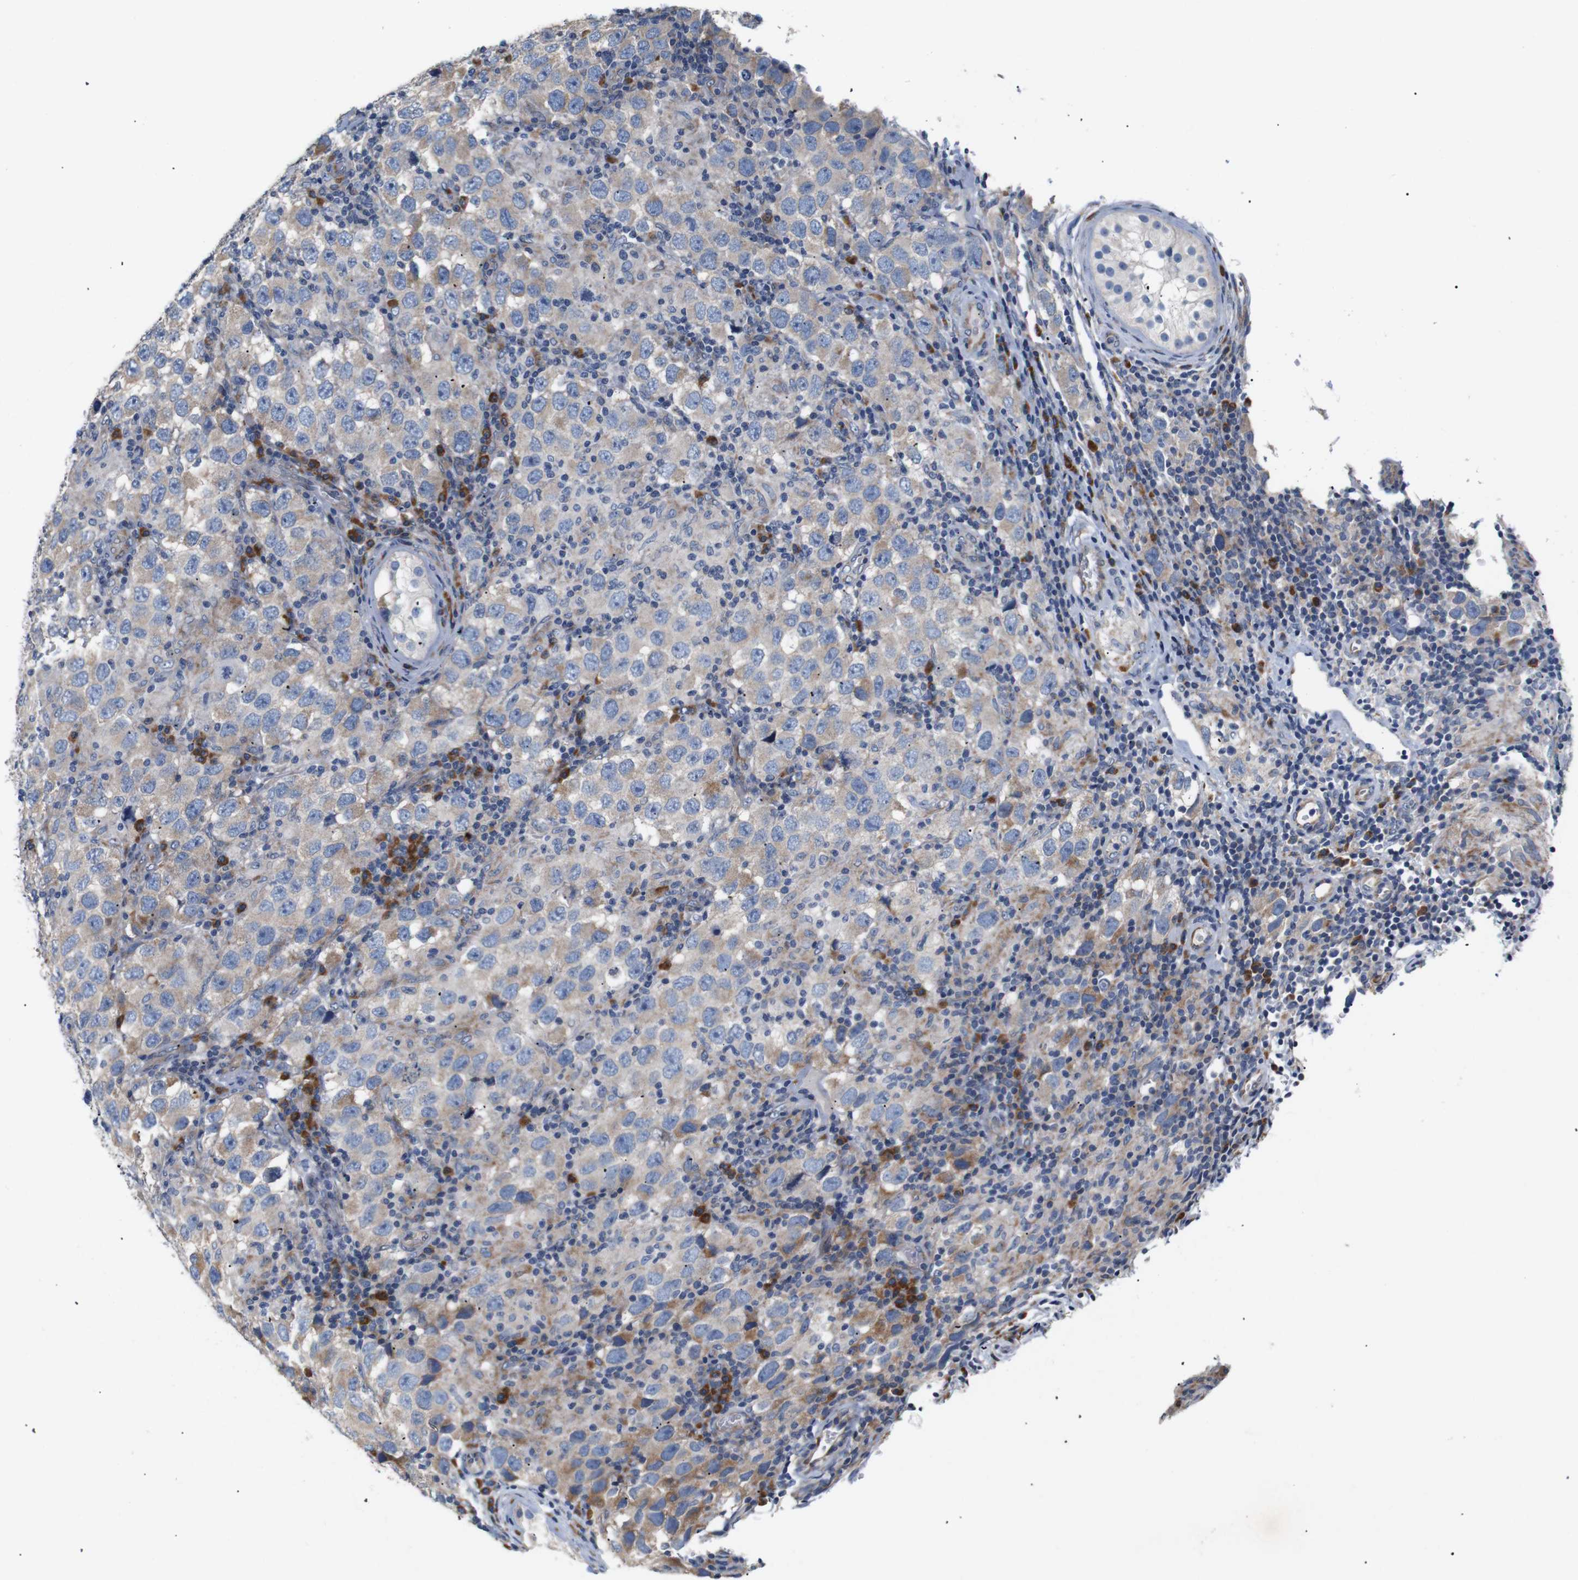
{"staining": {"intensity": "moderate", "quantity": "25%-75%", "location": "cytoplasmic/membranous"}, "tissue": "testis cancer", "cell_type": "Tumor cells", "image_type": "cancer", "snomed": [{"axis": "morphology", "description": "Carcinoma, Embryonal, NOS"}, {"axis": "topography", "description": "Testis"}], "caption": "Human embryonal carcinoma (testis) stained for a protein (brown) exhibits moderate cytoplasmic/membranous positive staining in about 25%-75% of tumor cells.", "gene": "TRIM5", "patient": {"sex": "male", "age": 21}}